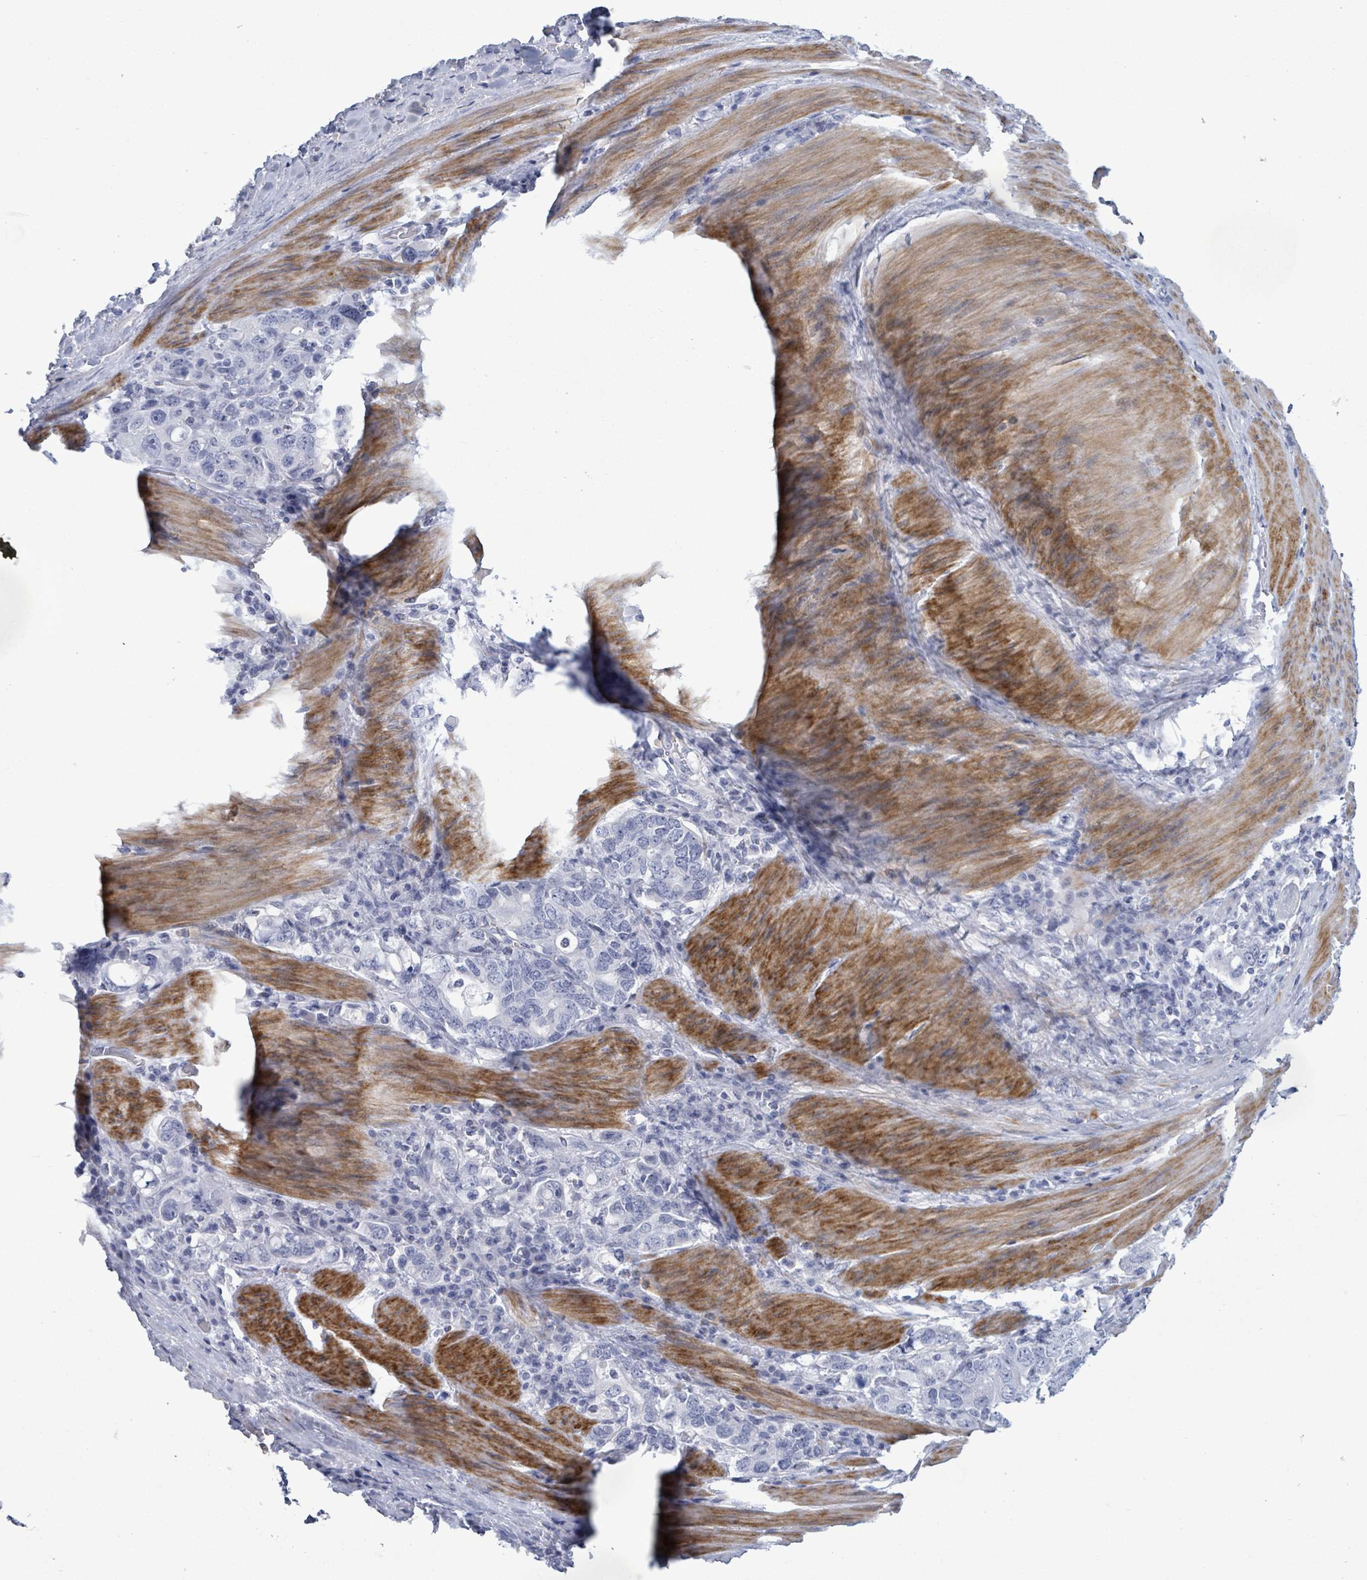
{"staining": {"intensity": "negative", "quantity": "none", "location": "none"}, "tissue": "stomach cancer", "cell_type": "Tumor cells", "image_type": "cancer", "snomed": [{"axis": "morphology", "description": "Adenocarcinoma, NOS"}, {"axis": "topography", "description": "Stomach, upper"}, {"axis": "topography", "description": "Stomach"}], "caption": "Adenocarcinoma (stomach) stained for a protein using IHC reveals no expression tumor cells.", "gene": "ZNF771", "patient": {"sex": "male", "age": 62}}